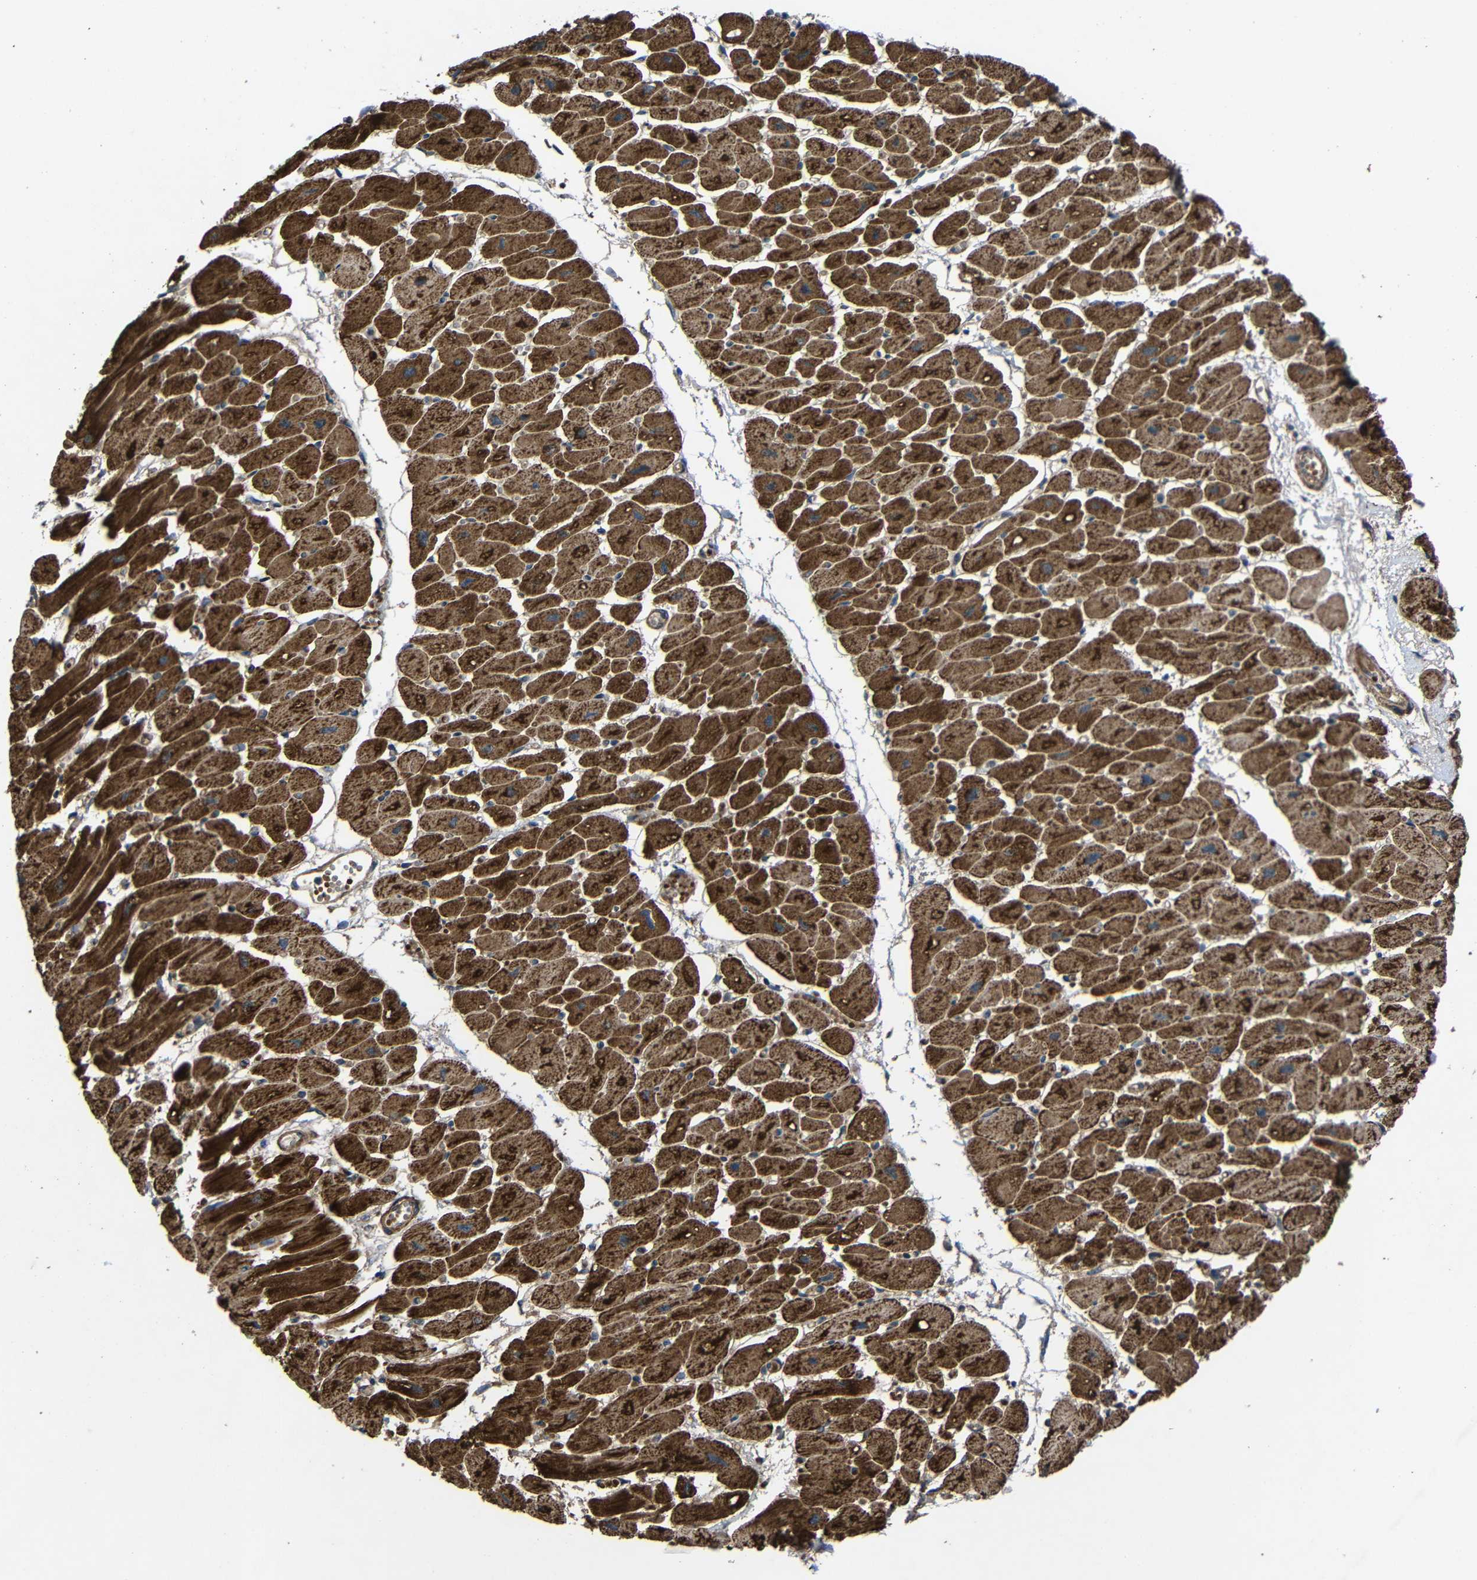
{"staining": {"intensity": "strong", "quantity": ">75%", "location": "cytoplasmic/membranous"}, "tissue": "heart muscle", "cell_type": "Cardiomyocytes", "image_type": "normal", "snomed": [{"axis": "morphology", "description": "Normal tissue, NOS"}, {"axis": "topography", "description": "Heart"}], "caption": "Protein expression analysis of benign heart muscle reveals strong cytoplasmic/membranous expression in approximately >75% of cardiomyocytes.", "gene": "C1GALT1", "patient": {"sex": "female", "age": 54}}